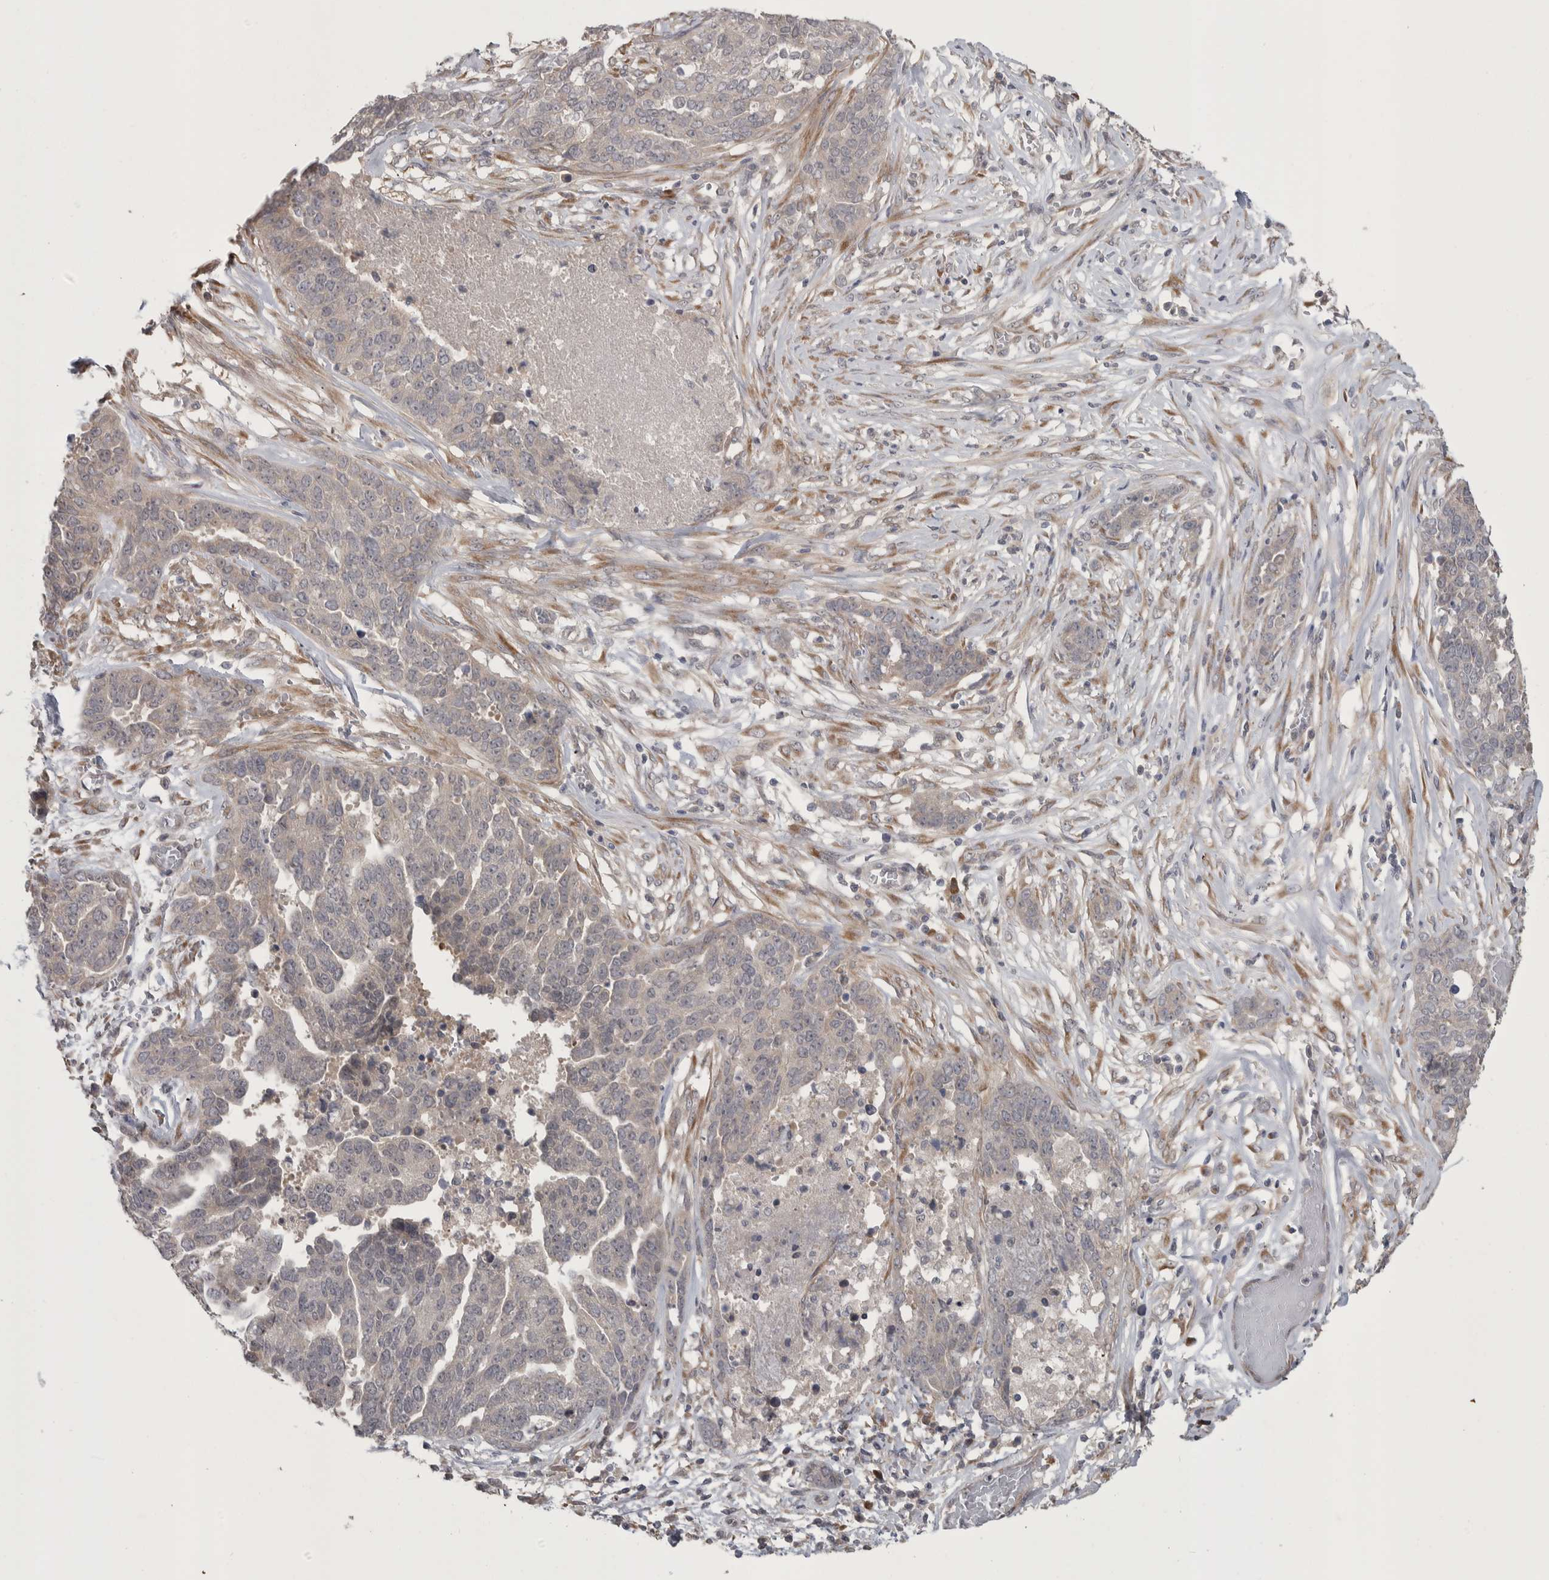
{"staining": {"intensity": "negative", "quantity": "none", "location": "none"}, "tissue": "ovarian cancer", "cell_type": "Tumor cells", "image_type": "cancer", "snomed": [{"axis": "morphology", "description": "Cystadenocarcinoma, serous, NOS"}, {"axis": "topography", "description": "Ovary"}], "caption": "DAB (3,3'-diaminobenzidine) immunohistochemical staining of serous cystadenocarcinoma (ovarian) reveals no significant positivity in tumor cells.", "gene": "CUL2", "patient": {"sex": "female", "age": 44}}